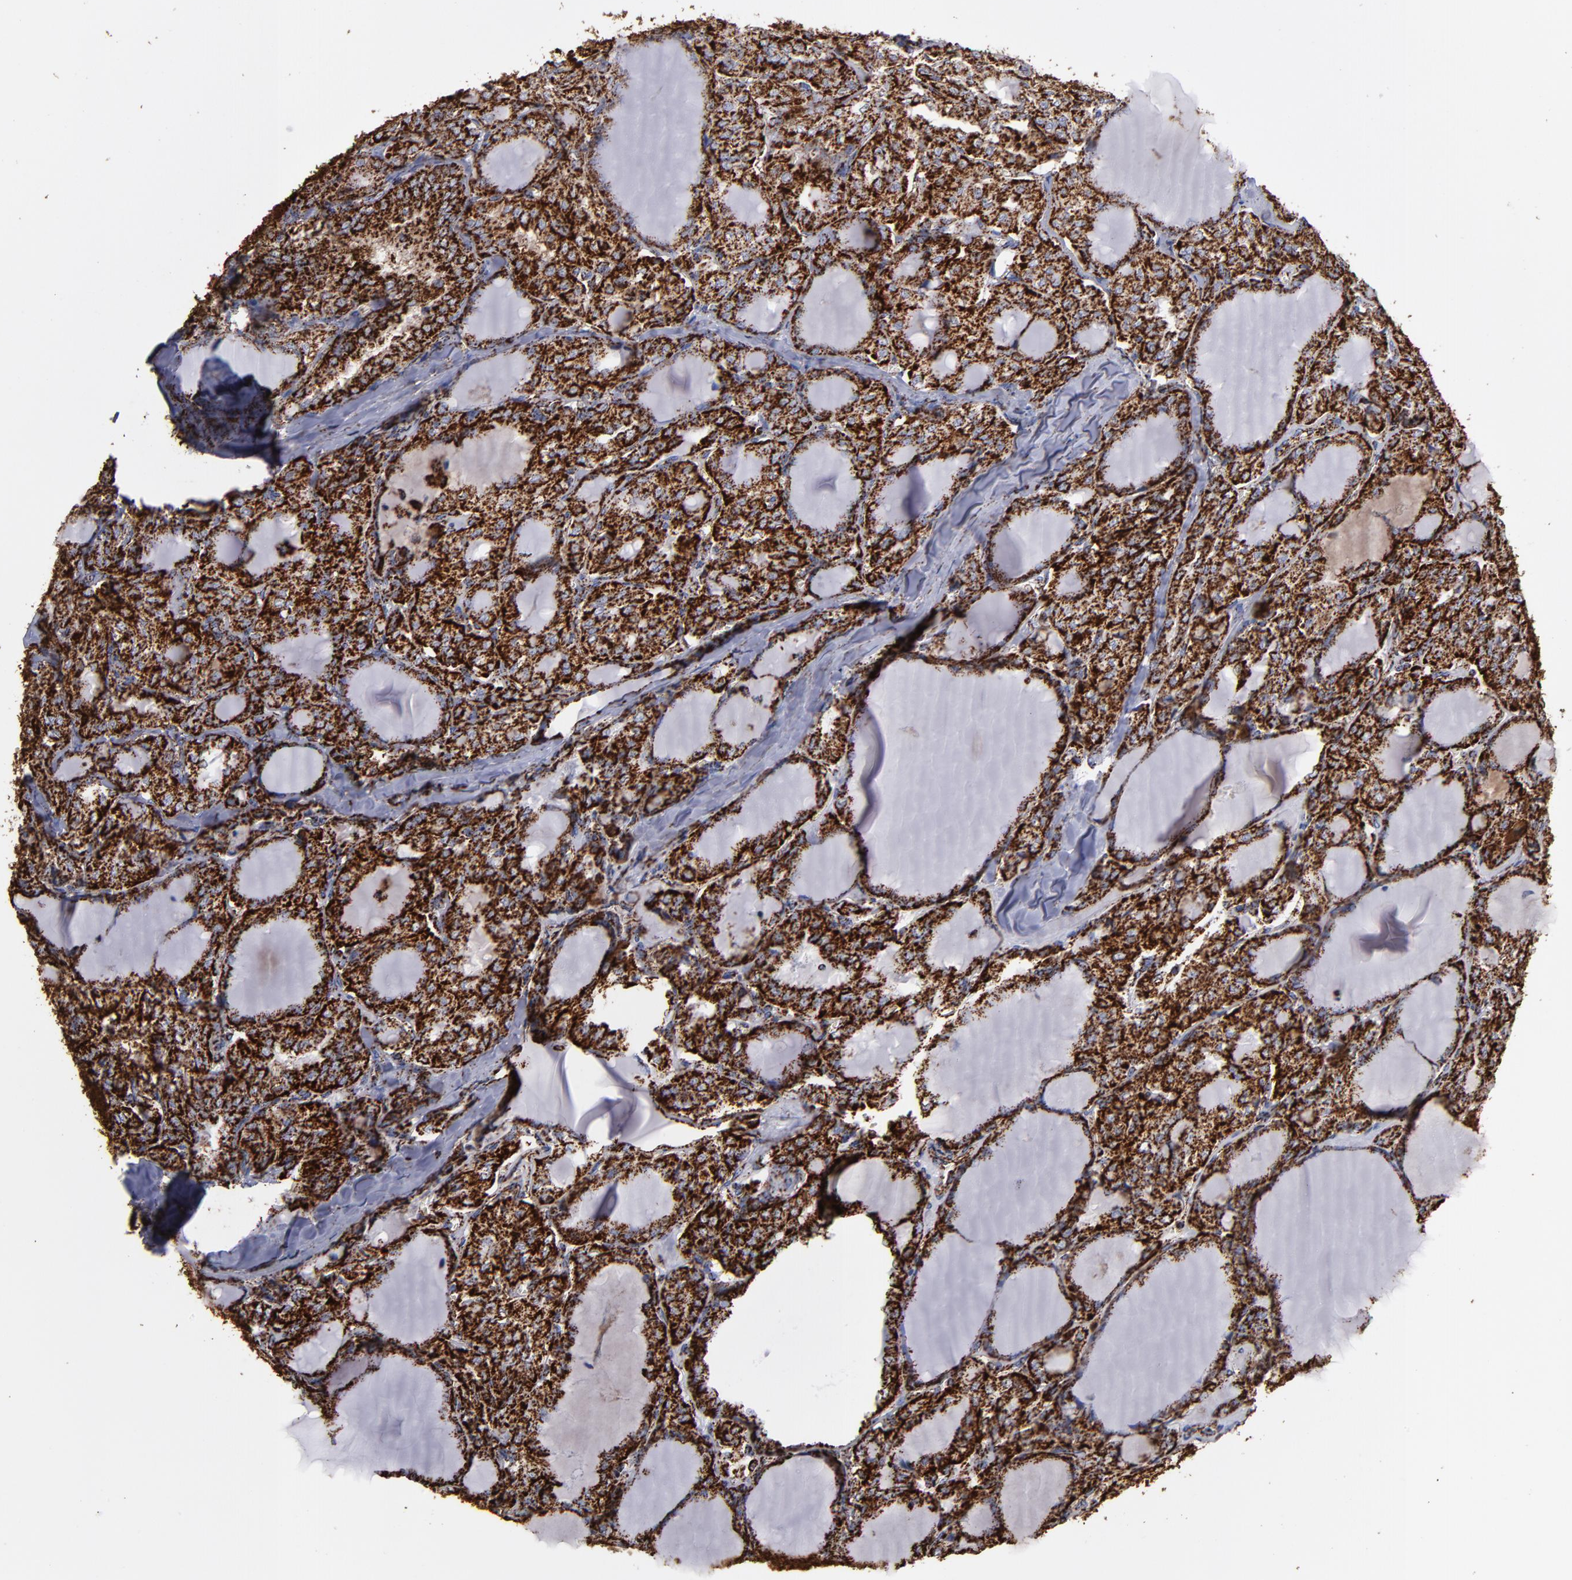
{"staining": {"intensity": "strong", "quantity": ">75%", "location": "cytoplasmic/membranous"}, "tissue": "thyroid cancer", "cell_type": "Tumor cells", "image_type": "cancer", "snomed": [{"axis": "morphology", "description": "Papillary adenocarcinoma, NOS"}, {"axis": "topography", "description": "Thyroid gland"}], "caption": "Human thyroid cancer stained with a brown dye displays strong cytoplasmic/membranous positive positivity in about >75% of tumor cells.", "gene": "SOD2", "patient": {"sex": "male", "age": 20}}